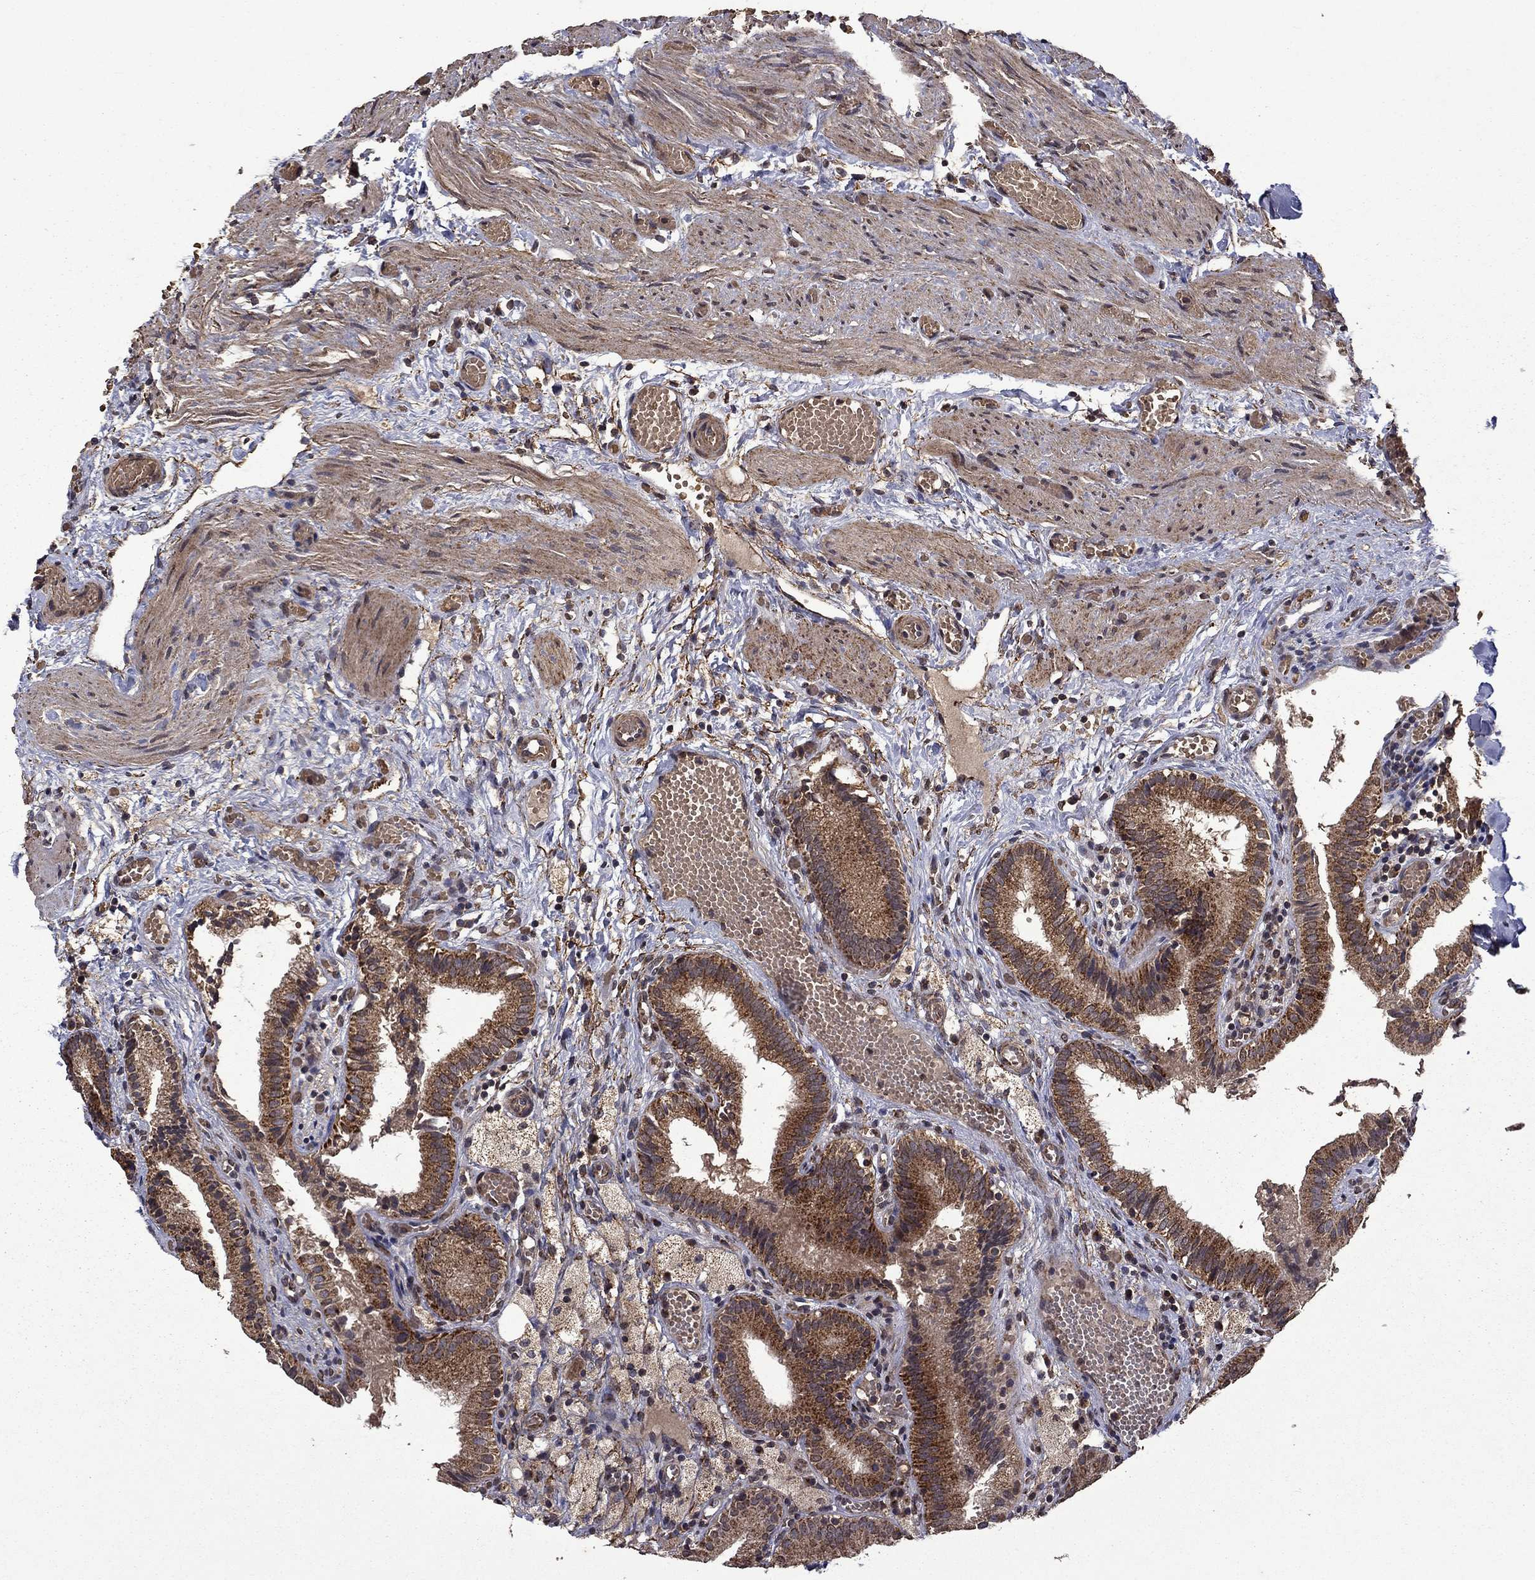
{"staining": {"intensity": "strong", "quantity": ">75%", "location": "cytoplasmic/membranous"}, "tissue": "gallbladder", "cell_type": "Glandular cells", "image_type": "normal", "snomed": [{"axis": "morphology", "description": "Normal tissue, NOS"}, {"axis": "topography", "description": "Gallbladder"}], "caption": "Immunohistochemical staining of normal gallbladder demonstrates >75% levels of strong cytoplasmic/membranous protein positivity in about >75% of glandular cells. Using DAB (3,3'-diaminobenzidine) (brown) and hematoxylin (blue) stains, captured at high magnification using brightfield microscopy.", "gene": "ITM2B", "patient": {"sex": "female", "age": 24}}